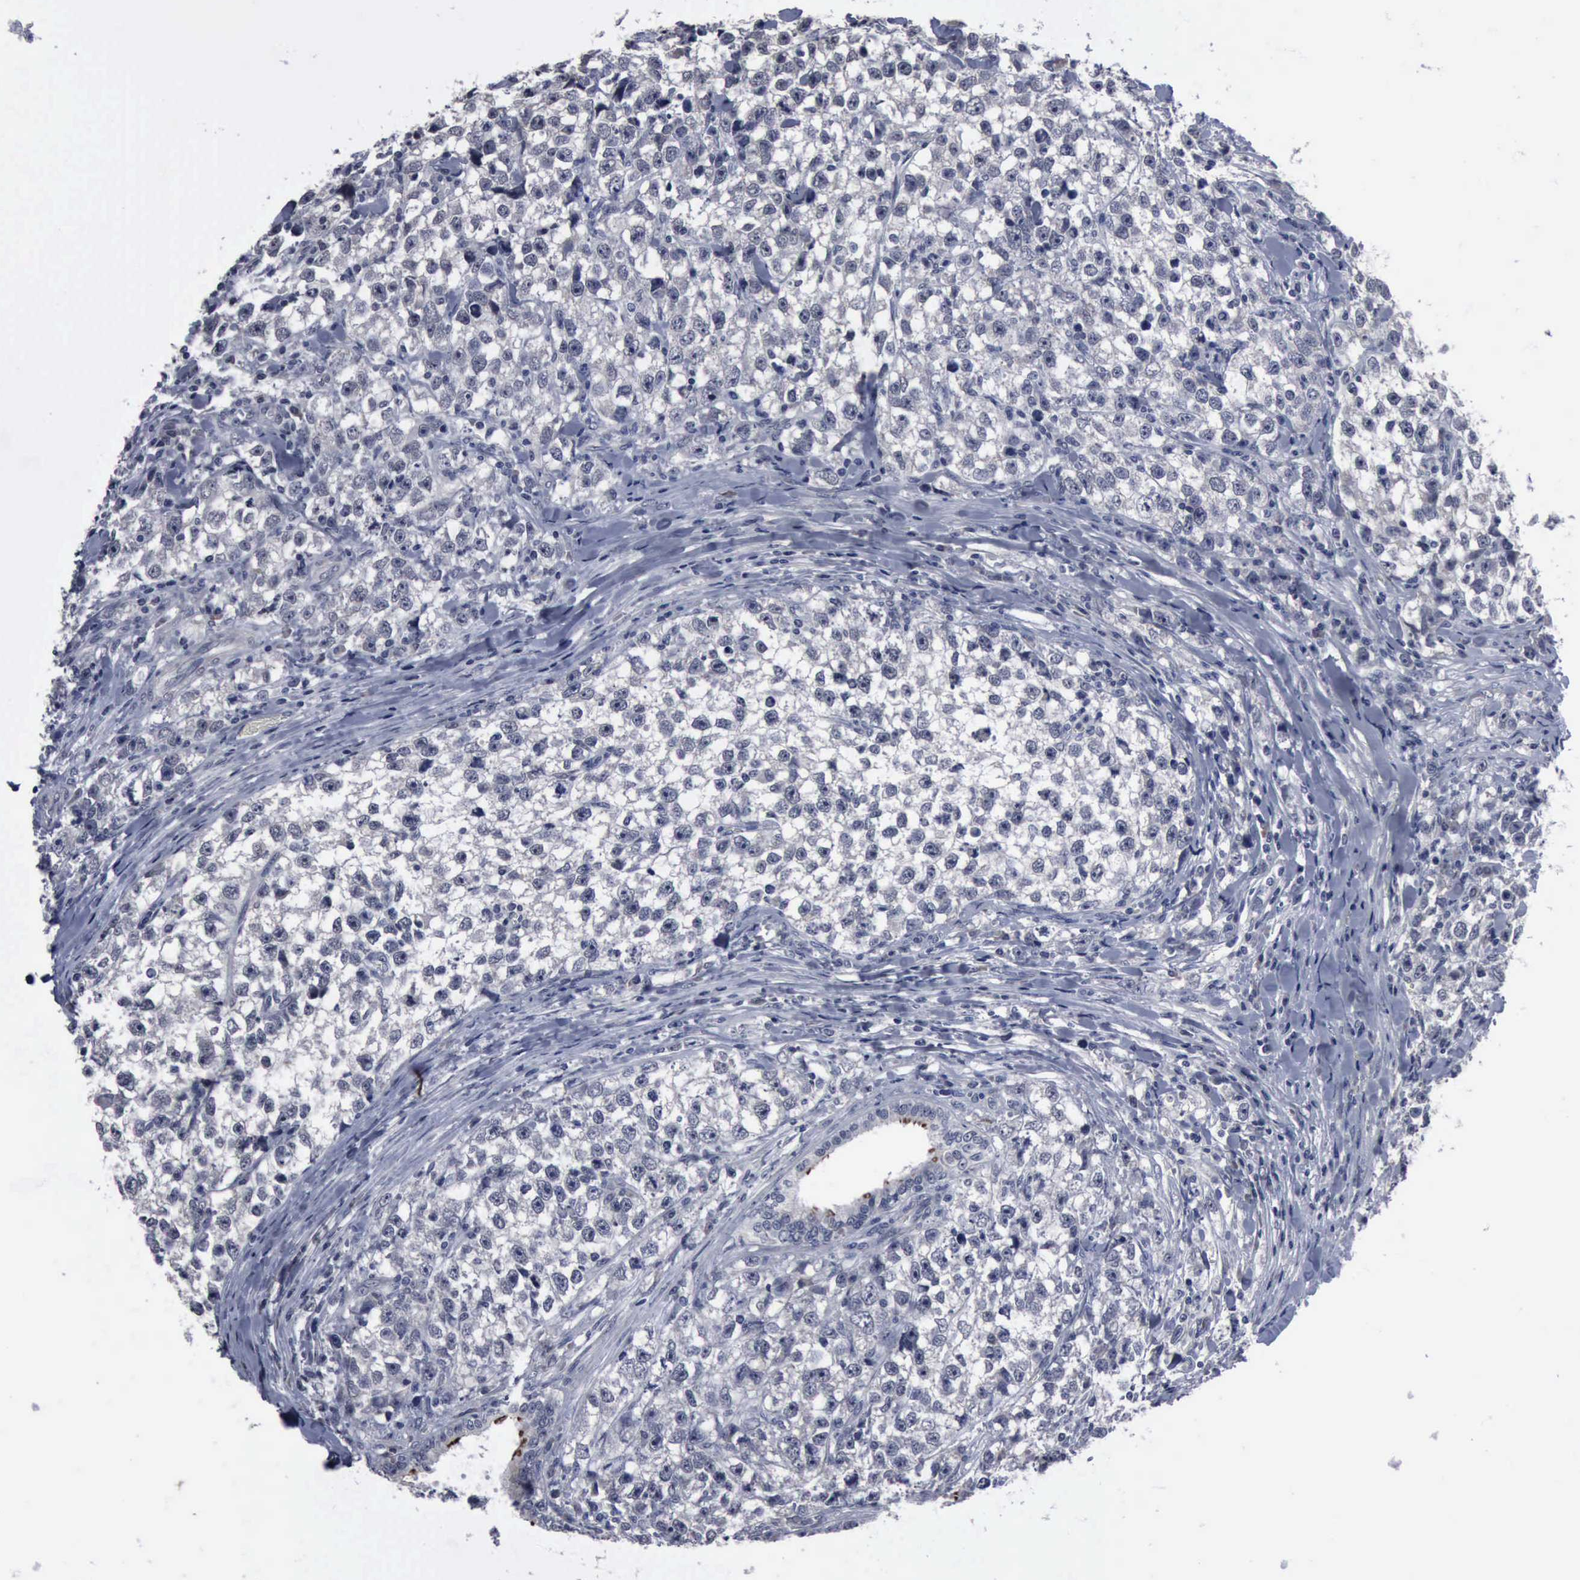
{"staining": {"intensity": "negative", "quantity": "none", "location": "none"}, "tissue": "testis cancer", "cell_type": "Tumor cells", "image_type": "cancer", "snomed": [{"axis": "morphology", "description": "Seminoma, NOS"}, {"axis": "morphology", "description": "Carcinoma, Embryonal, NOS"}, {"axis": "topography", "description": "Testis"}], "caption": "The IHC histopathology image has no significant staining in tumor cells of testis seminoma tissue.", "gene": "MYO18B", "patient": {"sex": "male", "age": 30}}